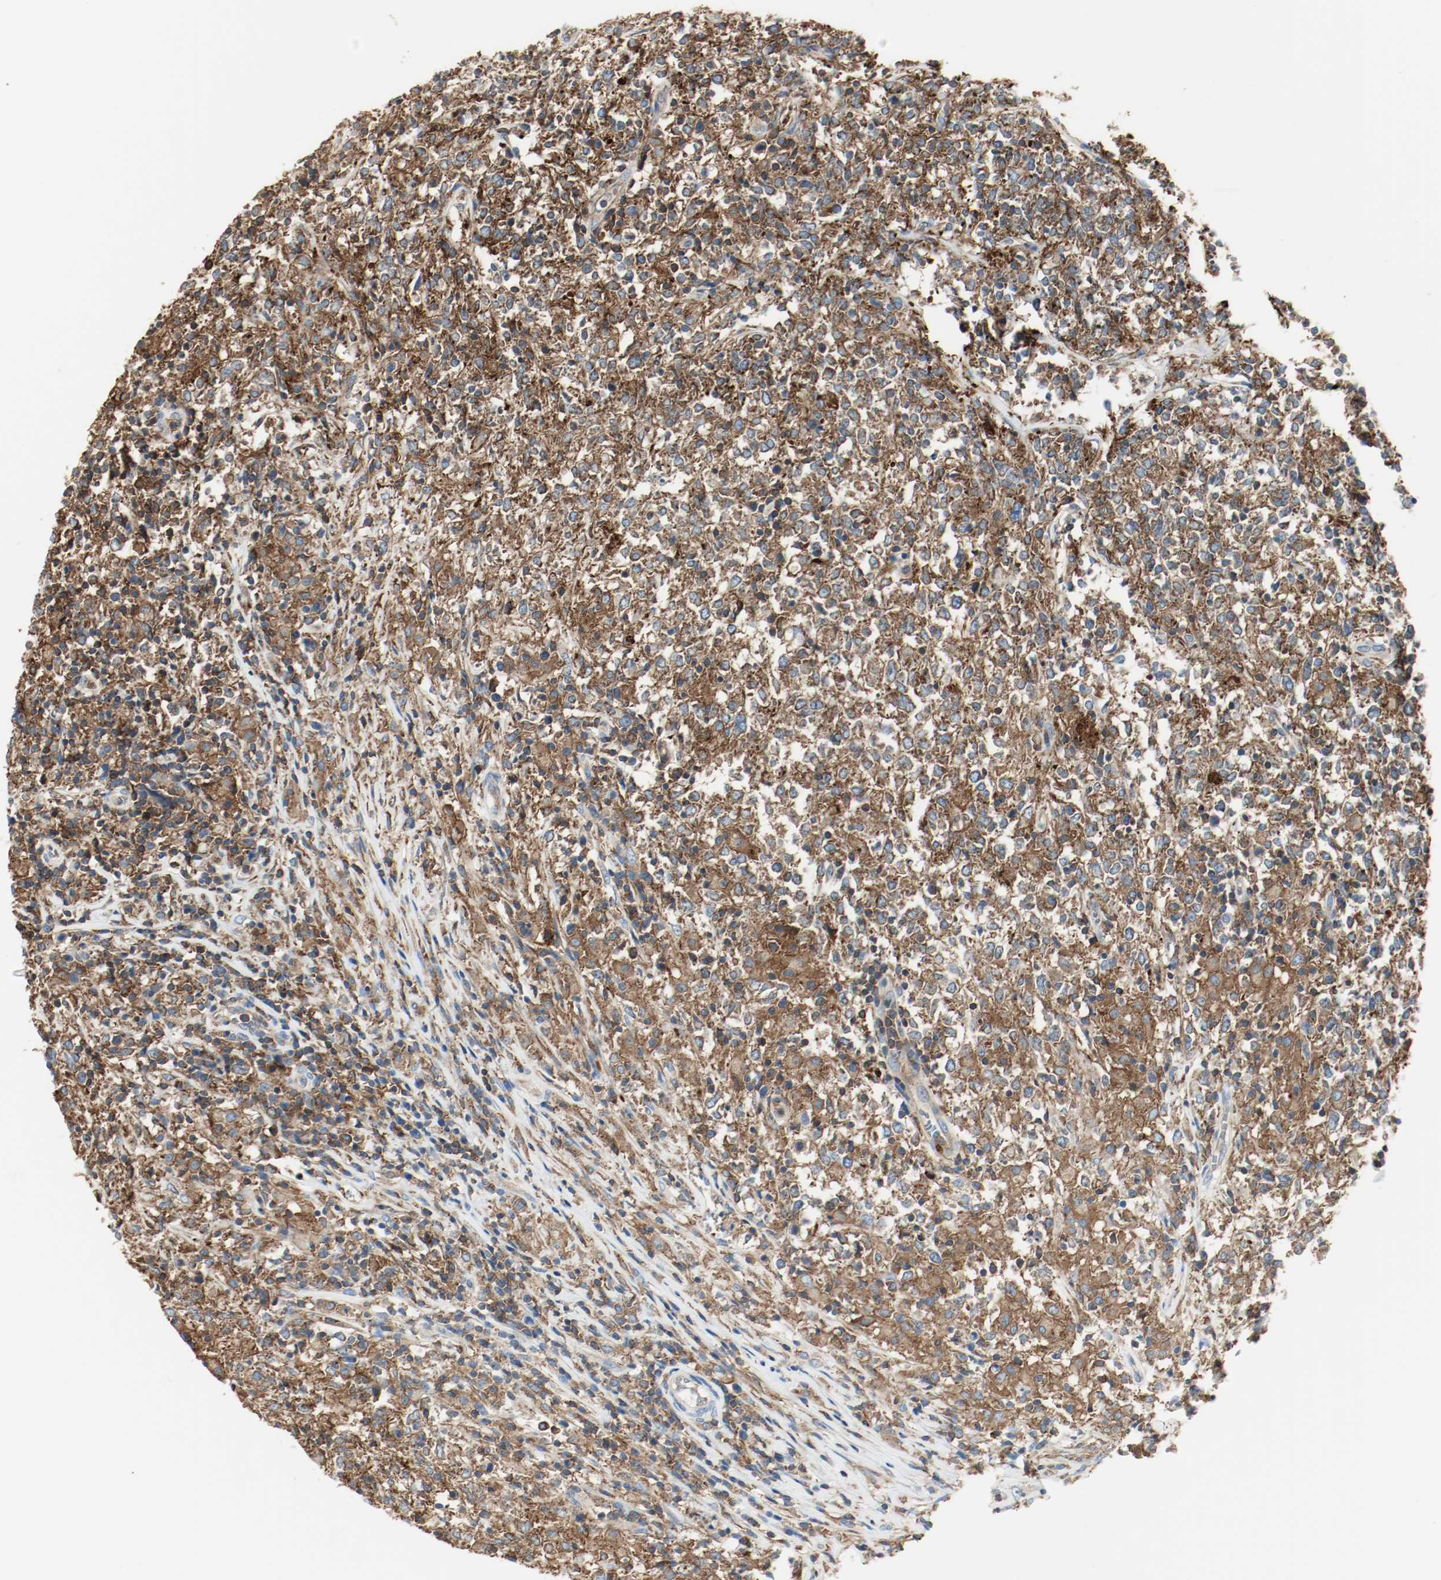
{"staining": {"intensity": "strong", "quantity": ">75%", "location": "cytoplasmic/membranous"}, "tissue": "lymphoma", "cell_type": "Tumor cells", "image_type": "cancer", "snomed": [{"axis": "morphology", "description": "Malignant lymphoma, non-Hodgkin's type, High grade"}, {"axis": "topography", "description": "Lymph node"}], "caption": "This histopathology image displays immunohistochemistry (IHC) staining of malignant lymphoma, non-Hodgkin's type (high-grade), with high strong cytoplasmic/membranous staining in about >75% of tumor cells.", "gene": "ARPC1B", "patient": {"sex": "female", "age": 84}}